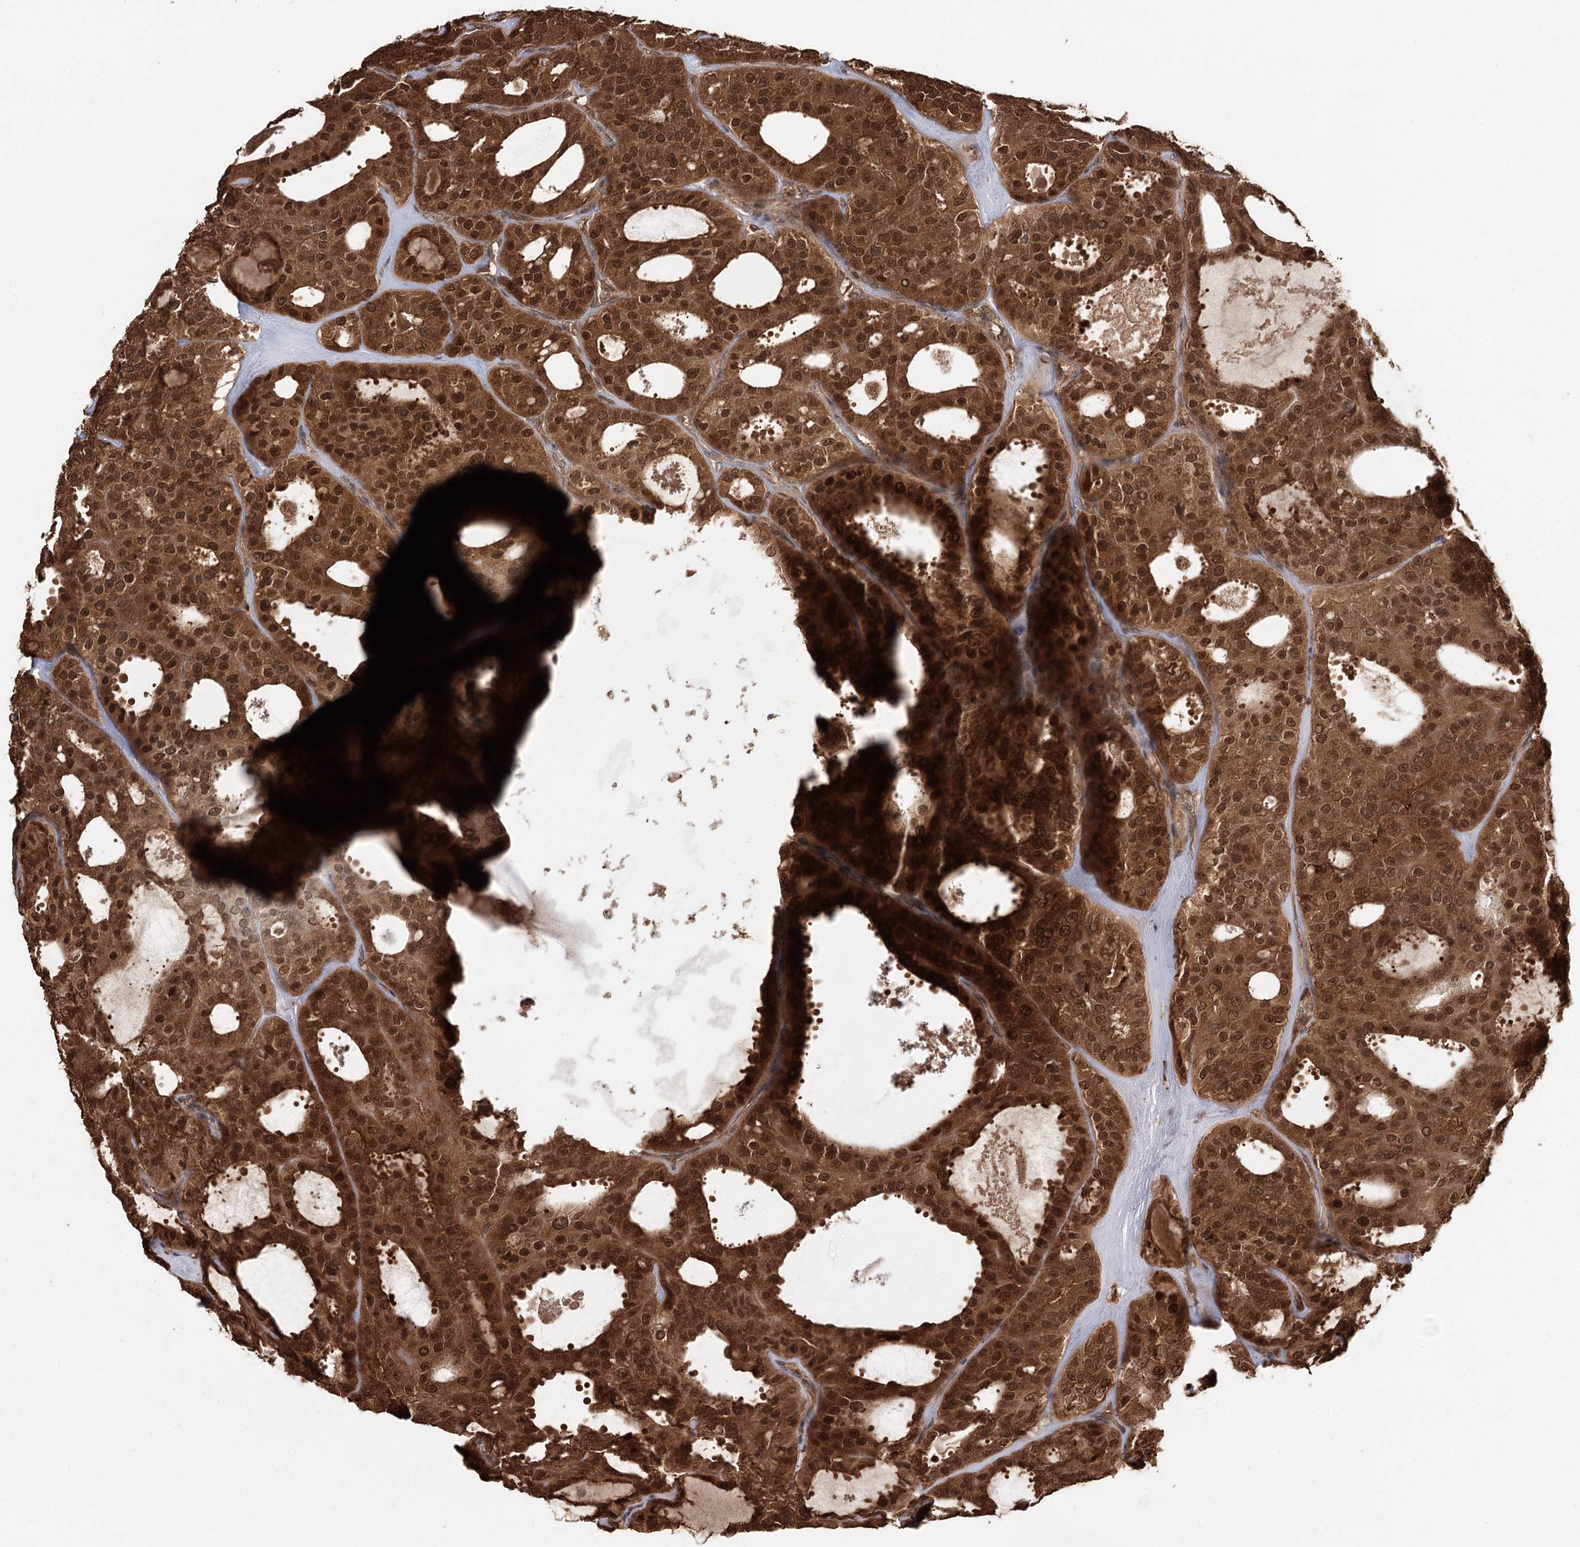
{"staining": {"intensity": "strong", "quantity": ">75%", "location": "cytoplasmic/membranous,nuclear"}, "tissue": "thyroid cancer", "cell_type": "Tumor cells", "image_type": "cancer", "snomed": [{"axis": "morphology", "description": "Follicular adenoma carcinoma, NOS"}, {"axis": "topography", "description": "Thyroid gland"}], "caption": "Thyroid follicular adenoma carcinoma stained with immunohistochemistry shows strong cytoplasmic/membranous and nuclear expression in about >75% of tumor cells.", "gene": "N6AMT1", "patient": {"sex": "male", "age": 75}}